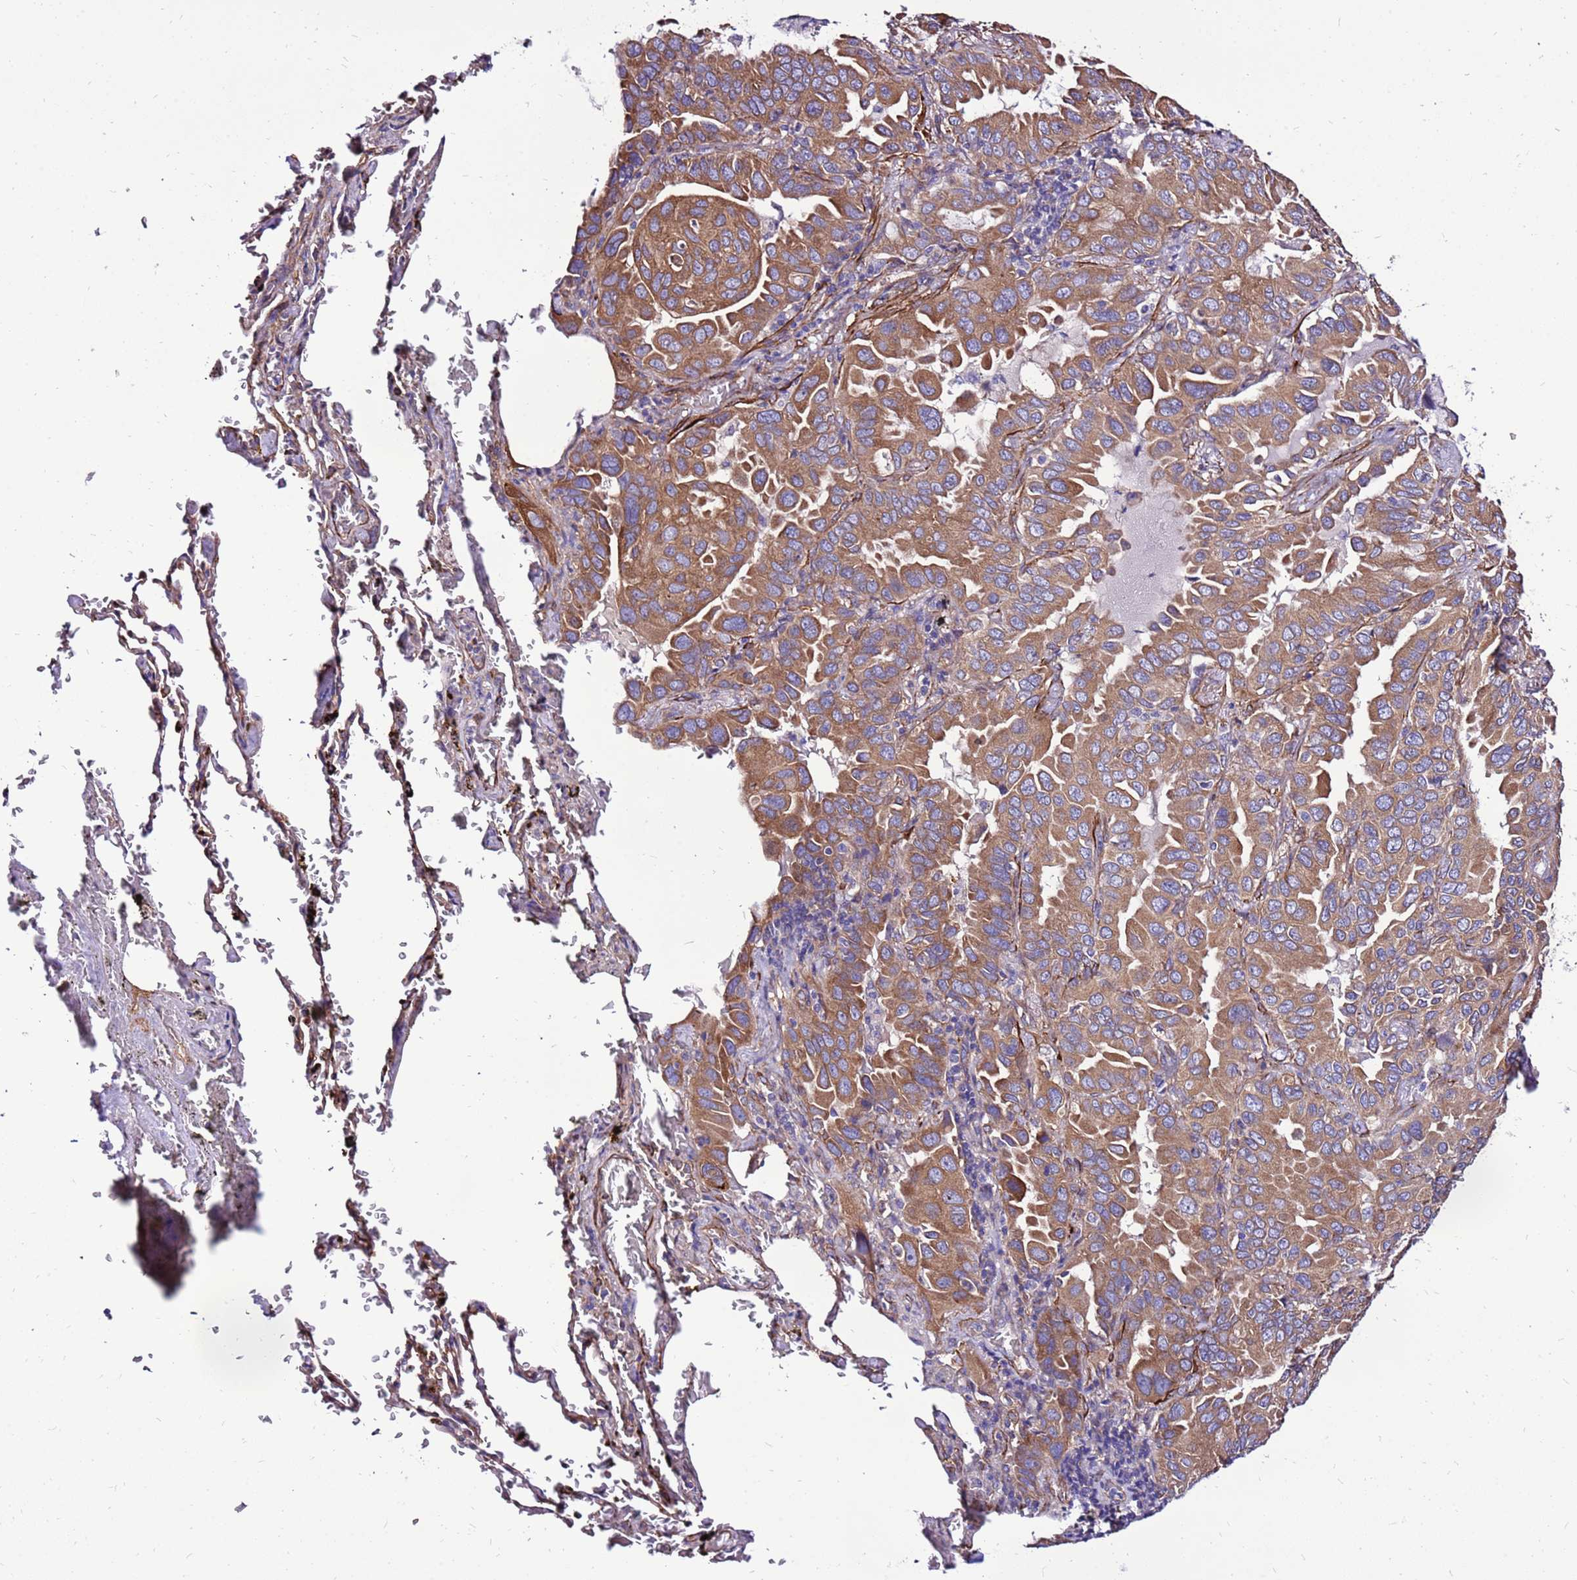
{"staining": {"intensity": "moderate", "quantity": ">75%", "location": "cytoplasmic/membranous"}, "tissue": "lung cancer", "cell_type": "Tumor cells", "image_type": "cancer", "snomed": [{"axis": "morphology", "description": "Adenocarcinoma, NOS"}, {"axis": "topography", "description": "Lung"}], "caption": "An image of lung cancer (adenocarcinoma) stained for a protein shows moderate cytoplasmic/membranous brown staining in tumor cells. The protein is shown in brown color, while the nuclei are stained blue.", "gene": "EI24", "patient": {"sex": "male", "age": 64}}